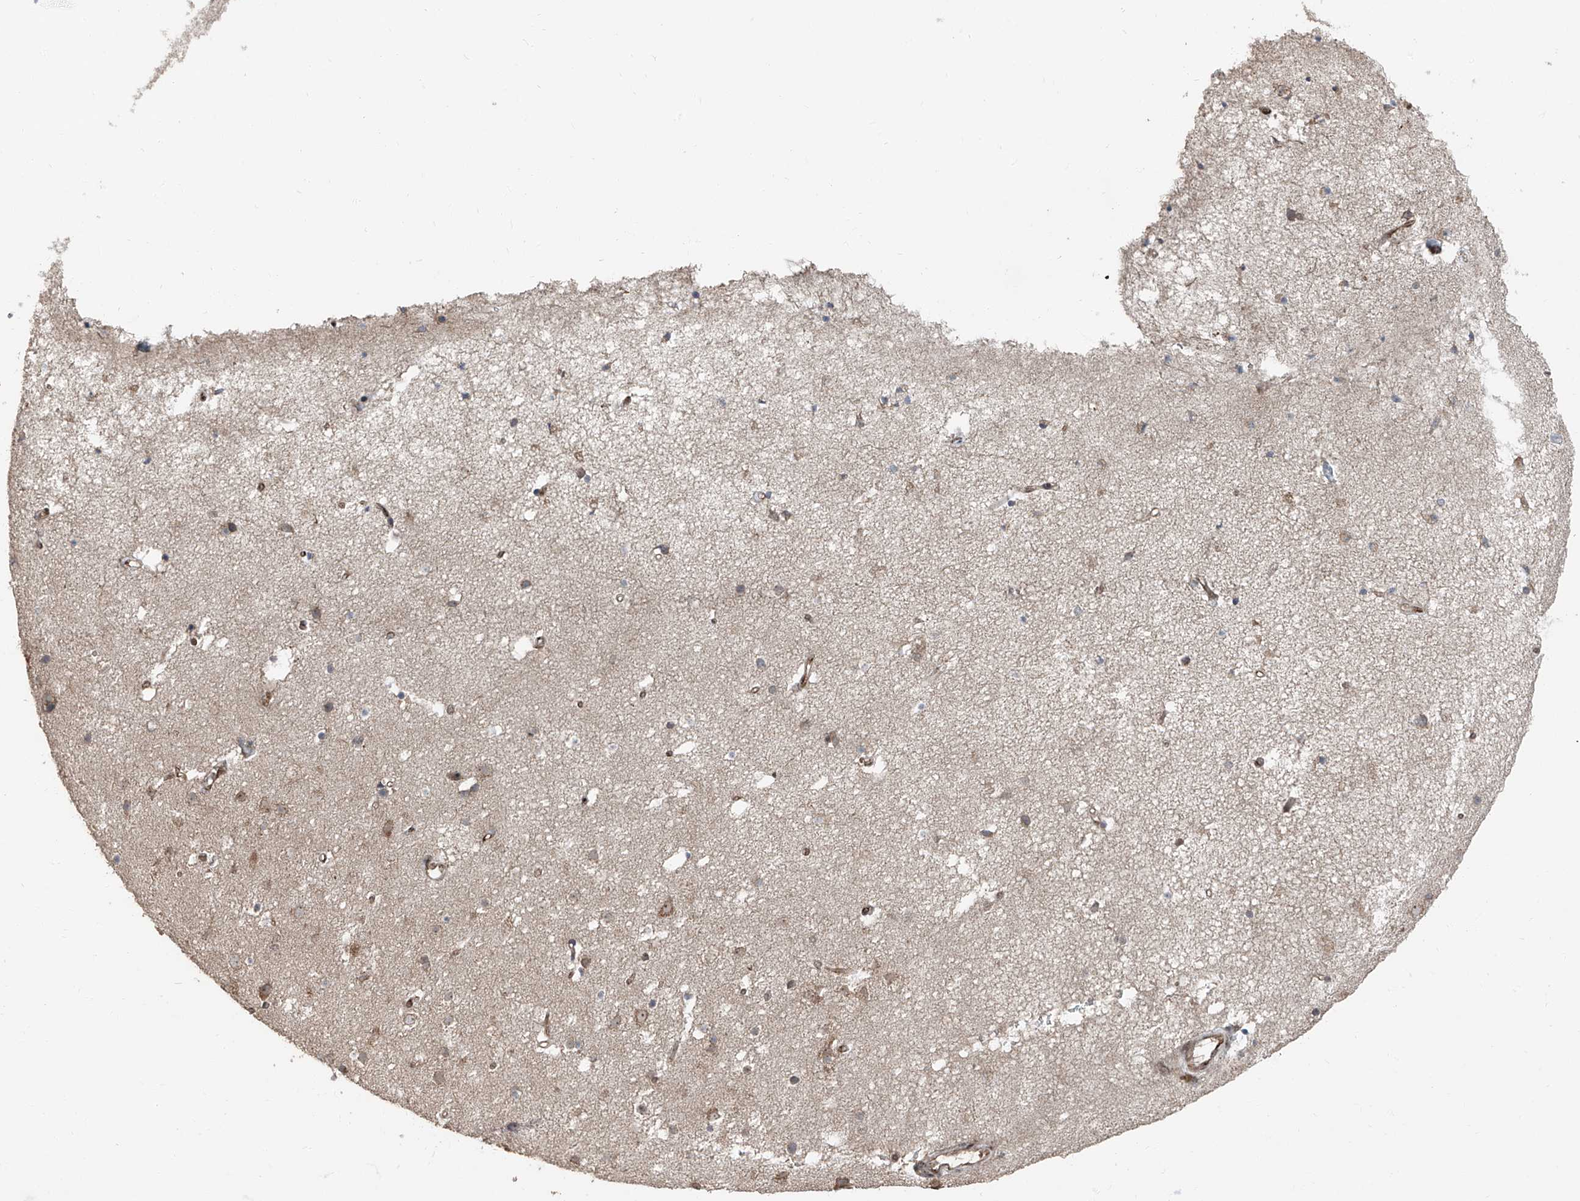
{"staining": {"intensity": "moderate", "quantity": ">75%", "location": "cytoplasmic/membranous"}, "tissue": "cerebral cortex", "cell_type": "Endothelial cells", "image_type": "normal", "snomed": [{"axis": "morphology", "description": "Normal tissue, NOS"}, {"axis": "topography", "description": "Cerebral cortex"}], "caption": "A brown stain shows moderate cytoplasmic/membranous positivity of a protein in endothelial cells of benign cerebral cortex.", "gene": "FKBP5", "patient": {"sex": "male", "age": 54}}